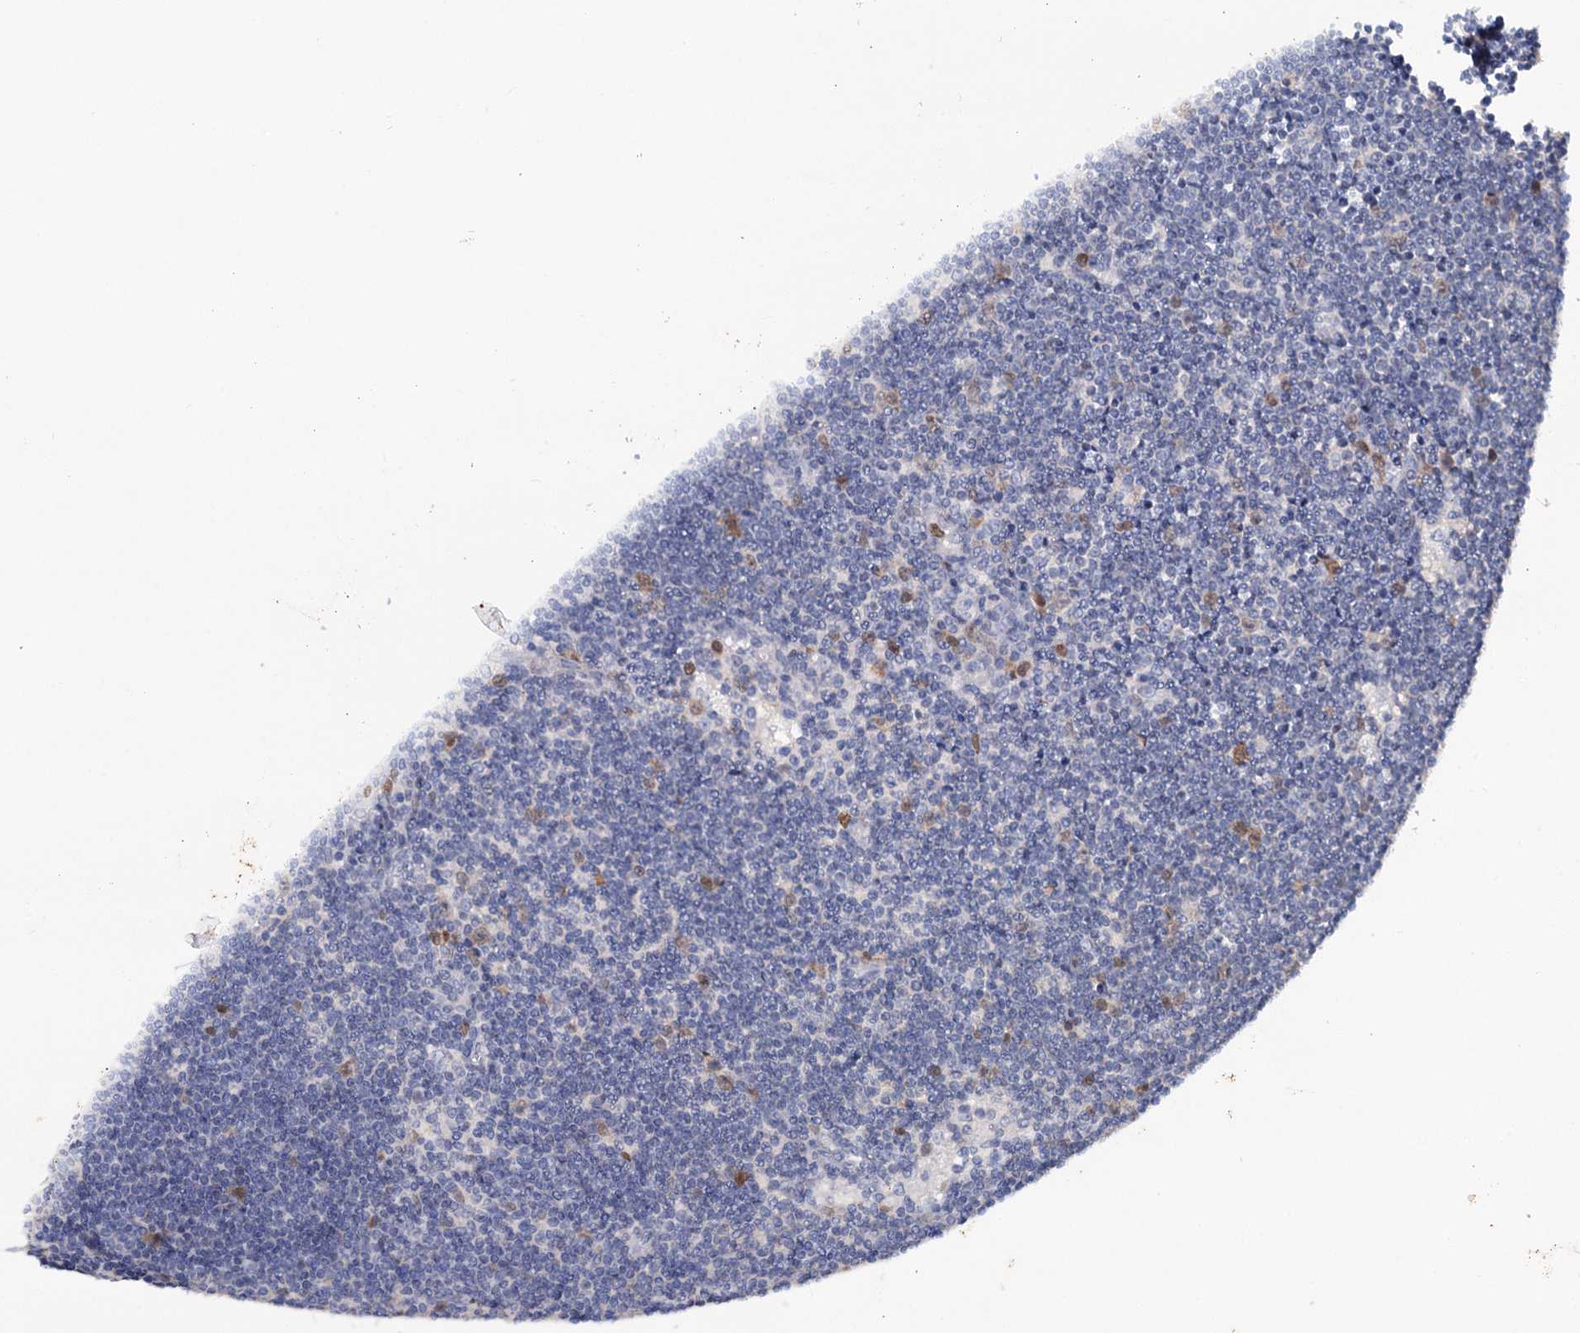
{"staining": {"intensity": "negative", "quantity": "none", "location": "none"}, "tissue": "lymph node", "cell_type": "Germinal center cells", "image_type": "normal", "snomed": [{"axis": "morphology", "description": "Normal tissue, NOS"}, {"axis": "topography", "description": "Lymph node"}], "caption": "This is an IHC photomicrograph of unremarkable lymph node. There is no positivity in germinal center cells.", "gene": "FAM111B", "patient": {"sex": "male", "age": 24}}